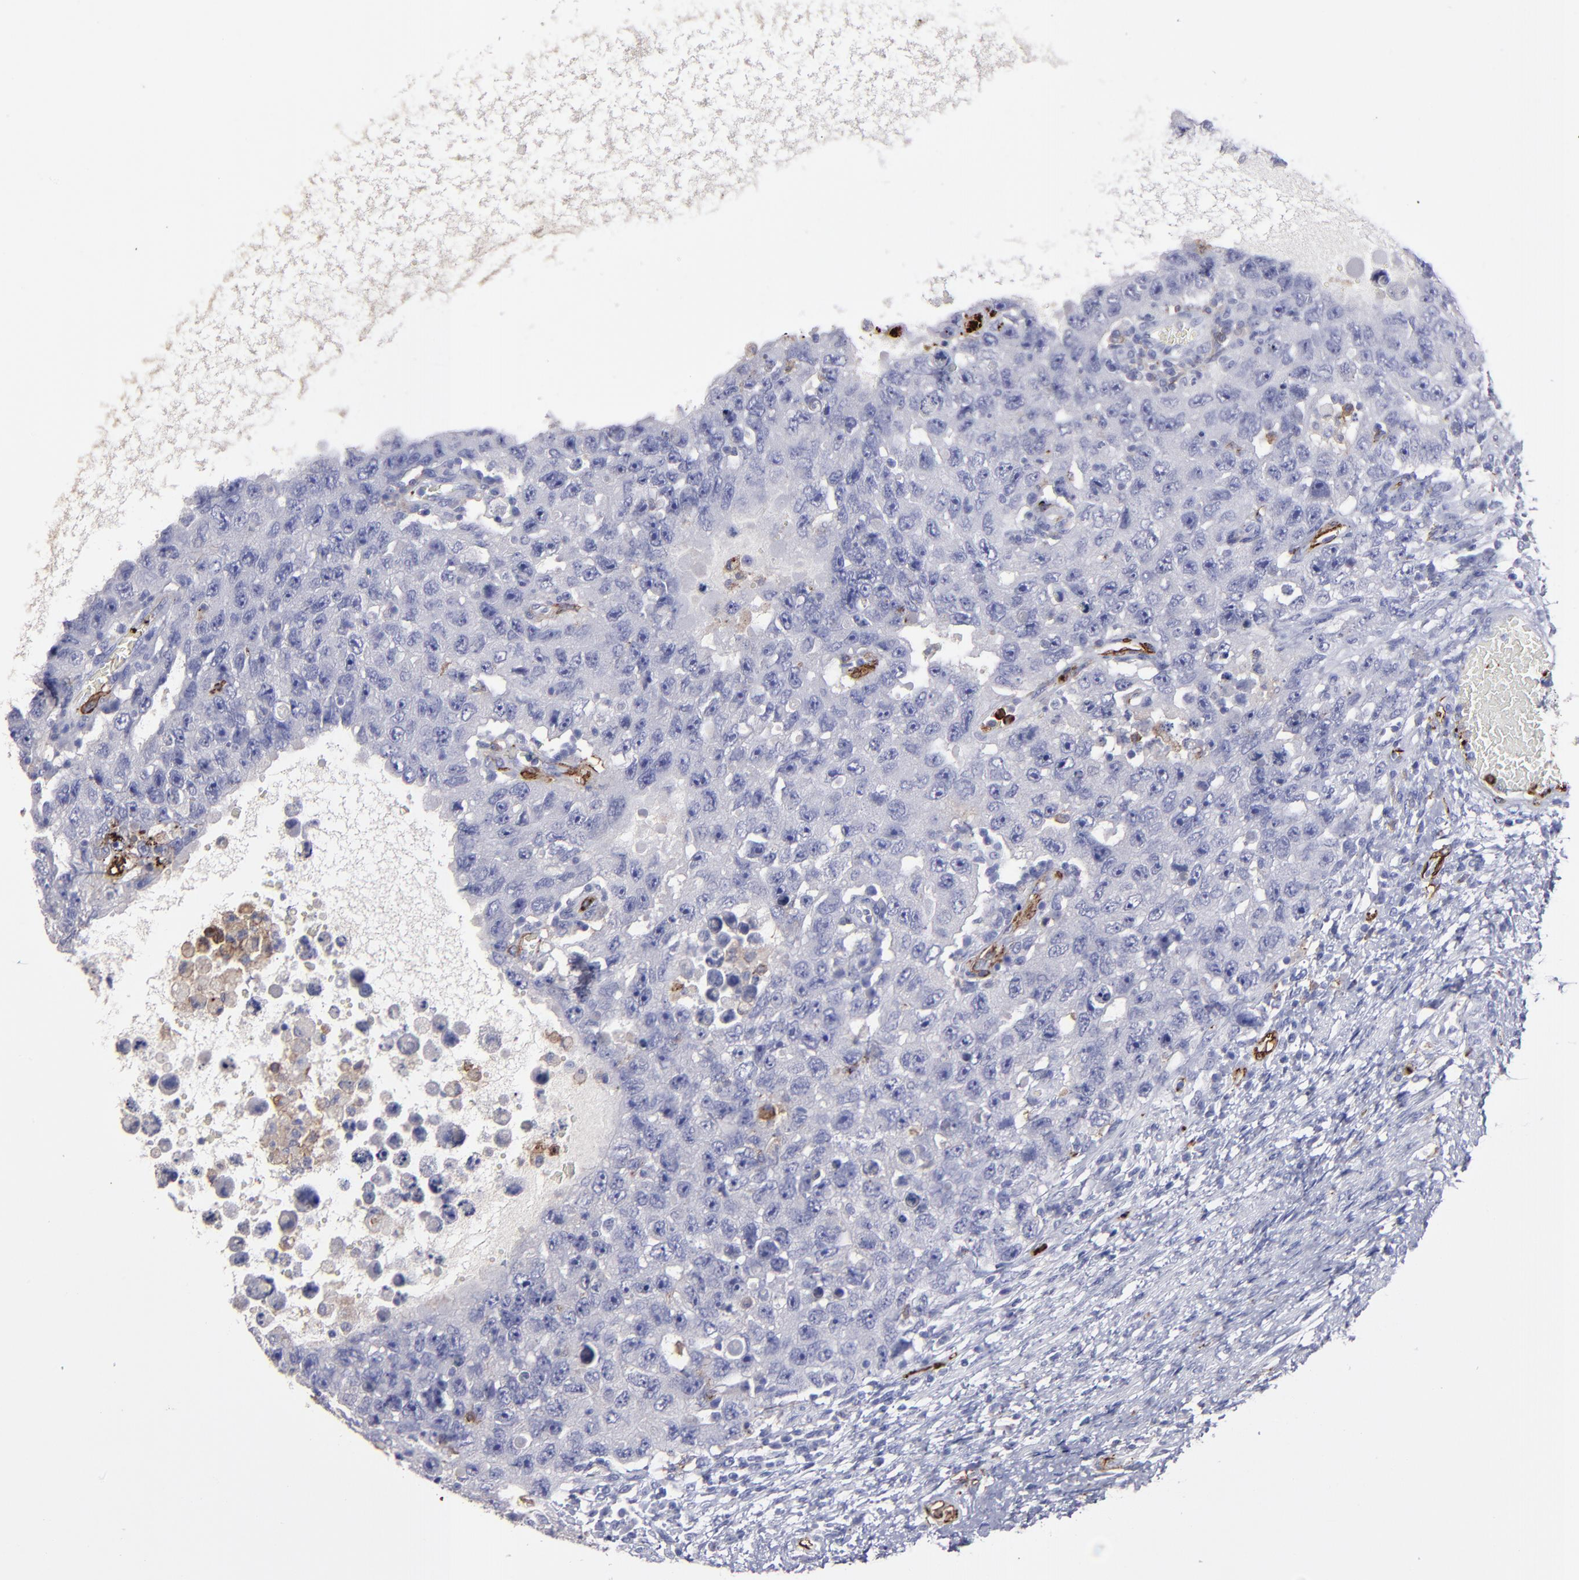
{"staining": {"intensity": "negative", "quantity": "none", "location": "none"}, "tissue": "testis cancer", "cell_type": "Tumor cells", "image_type": "cancer", "snomed": [{"axis": "morphology", "description": "Carcinoma, Embryonal, NOS"}, {"axis": "topography", "description": "Testis"}], "caption": "Immunohistochemistry of testis cancer (embryonal carcinoma) reveals no positivity in tumor cells.", "gene": "CD36", "patient": {"sex": "male", "age": 26}}